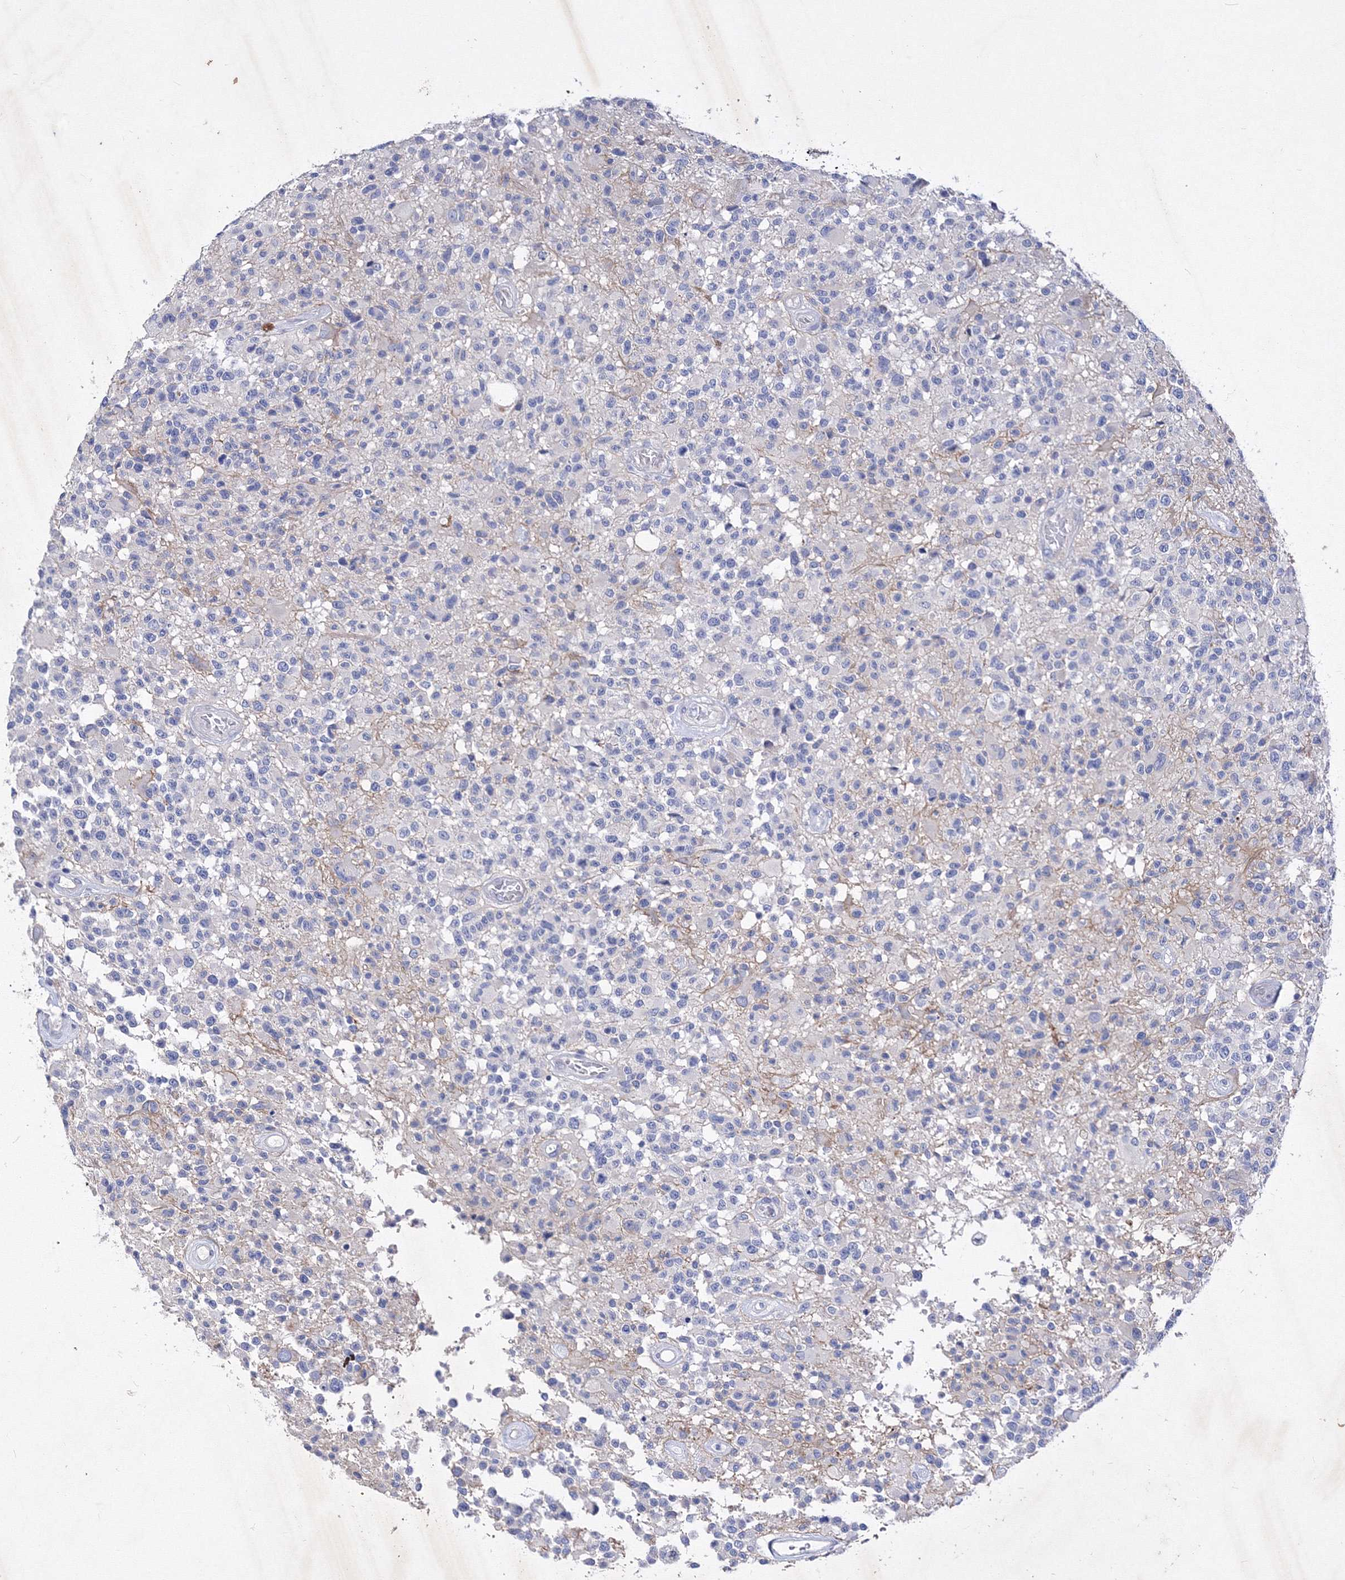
{"staining": {"intensity": "negative", "quantity": "none", "location": "none"}, "tissue": "glioma", "cell_type": "Tumor cells", "image_type": "cancer", "snomed": [{"axis": "morphology", "description": "Glioma, malignant, High grade"}, {"axis": "morphology", "description": "Glioblastoma, NOS"}, {"axis": "topography", "description": "Brain"}], "caption": "DAB (3,3'-diaminobenzidine) immunohistochemical staining of glioma shows no significant positivity in tumor cells.", "gene": "GPN1", "patient": {"sex": "male", "age": 60}}